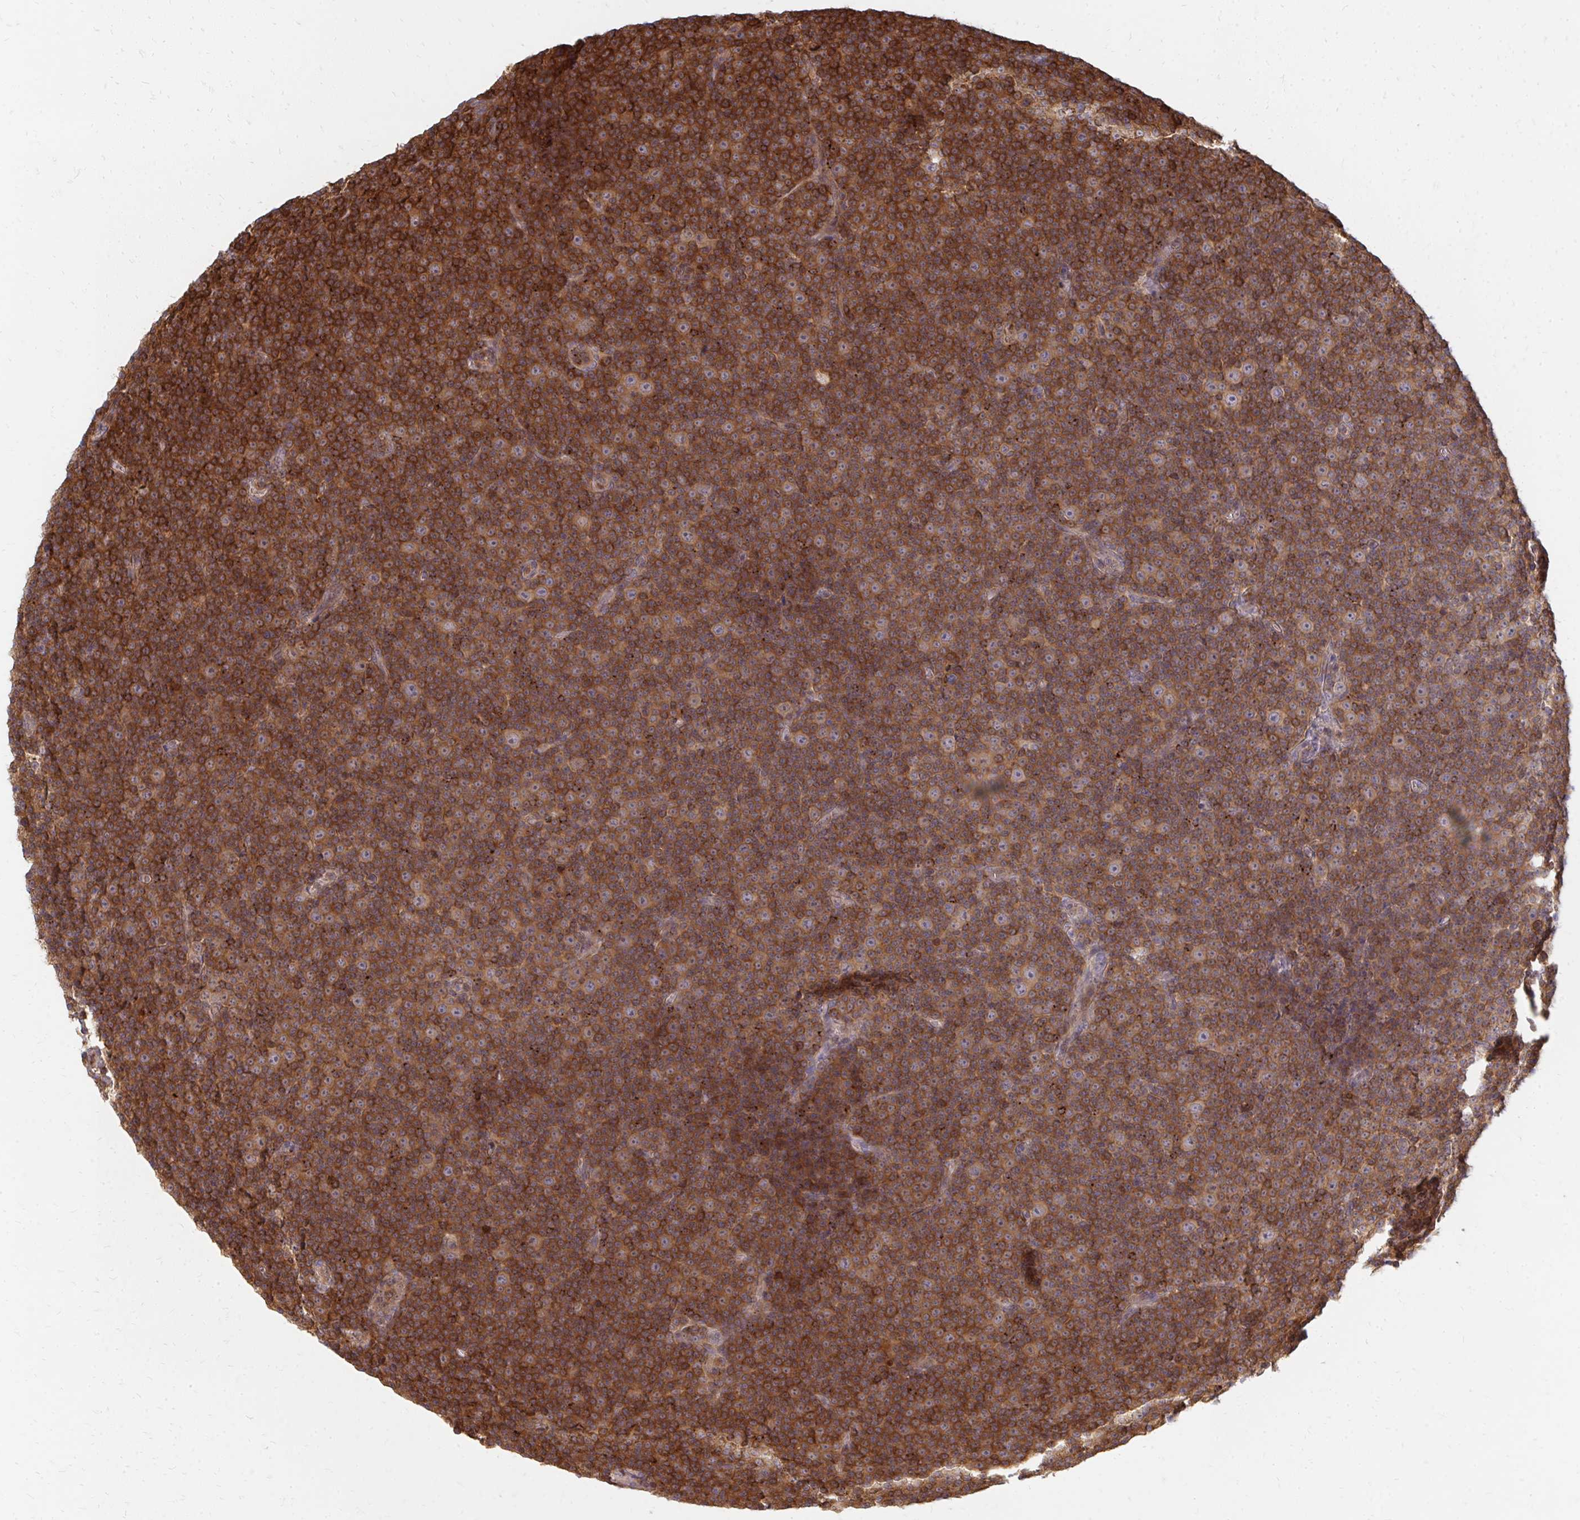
{"staining": {"intensity": "moderate", "quantity": ">75%", "location": "cytoplasmic/membranous"}, "tissue": "lymphoma", "cell_type": "Tumor cells", "image_type": "cancer", "snomed": [{"axis": "morphology", "description": "Malignant lymphoma, non-Hodgkin's type, Low grade"}, {"axis": "topography", "description": "Lymph node"}], "caption": "Protein expression analysis of human lymphoma reveals moderate cytoplasmic/membranous positivity in approximately >75% of tumor cells.", "gene": "ZNF285", "patient": {"sex": "female", "age": 67}}